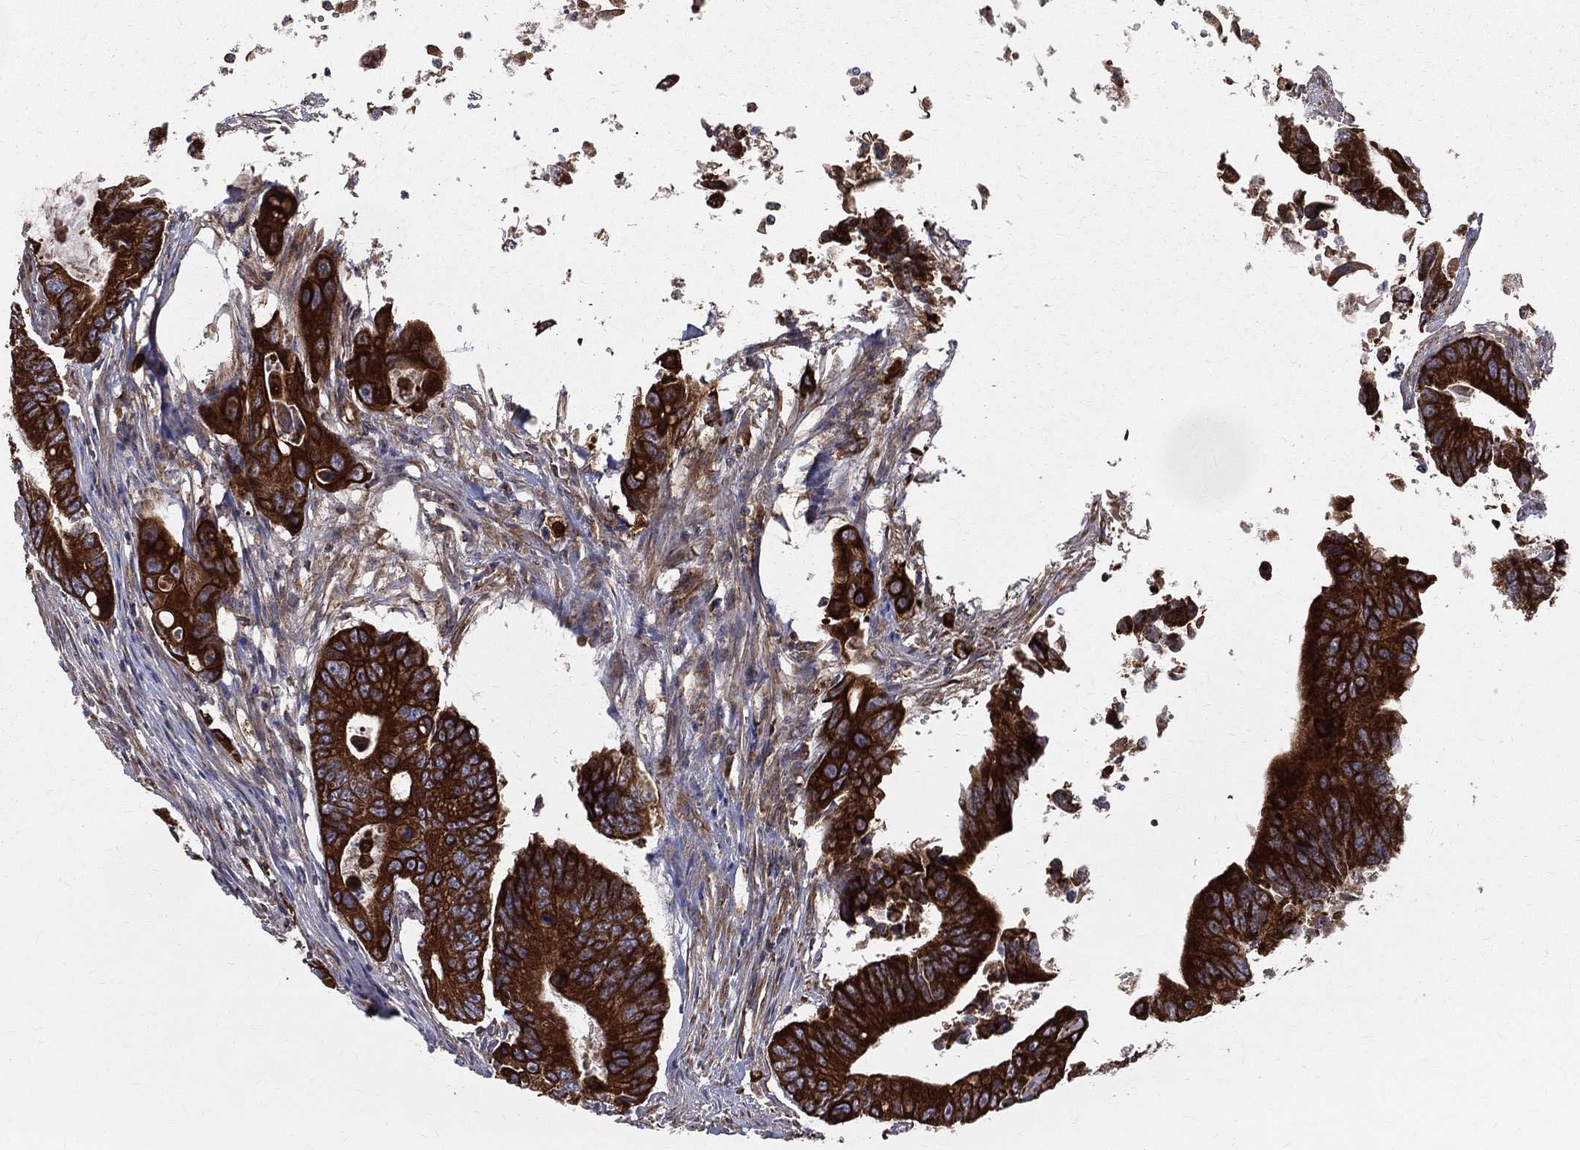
{"staining": {"intensity": "strong", "quantity": ">75%", "location": "cytoplasmic/membranous"}, "tissue": "colorectal cancer", "cell_type": "Tumor cells", "image_type": "cancer", "snomed": [{"axis": "morphology", "description": "Adenocarcinoma, NOS"}, {"axis": "topography", "description": "Colon"}], "caption": "Immunohistochemical staining of colorectal cancer reveals strong cytoplasmic/membranous protein expression in about >75% of tumor cells.", "gene": "MIX23", "patient": {"sex": "female", "age": 90}}